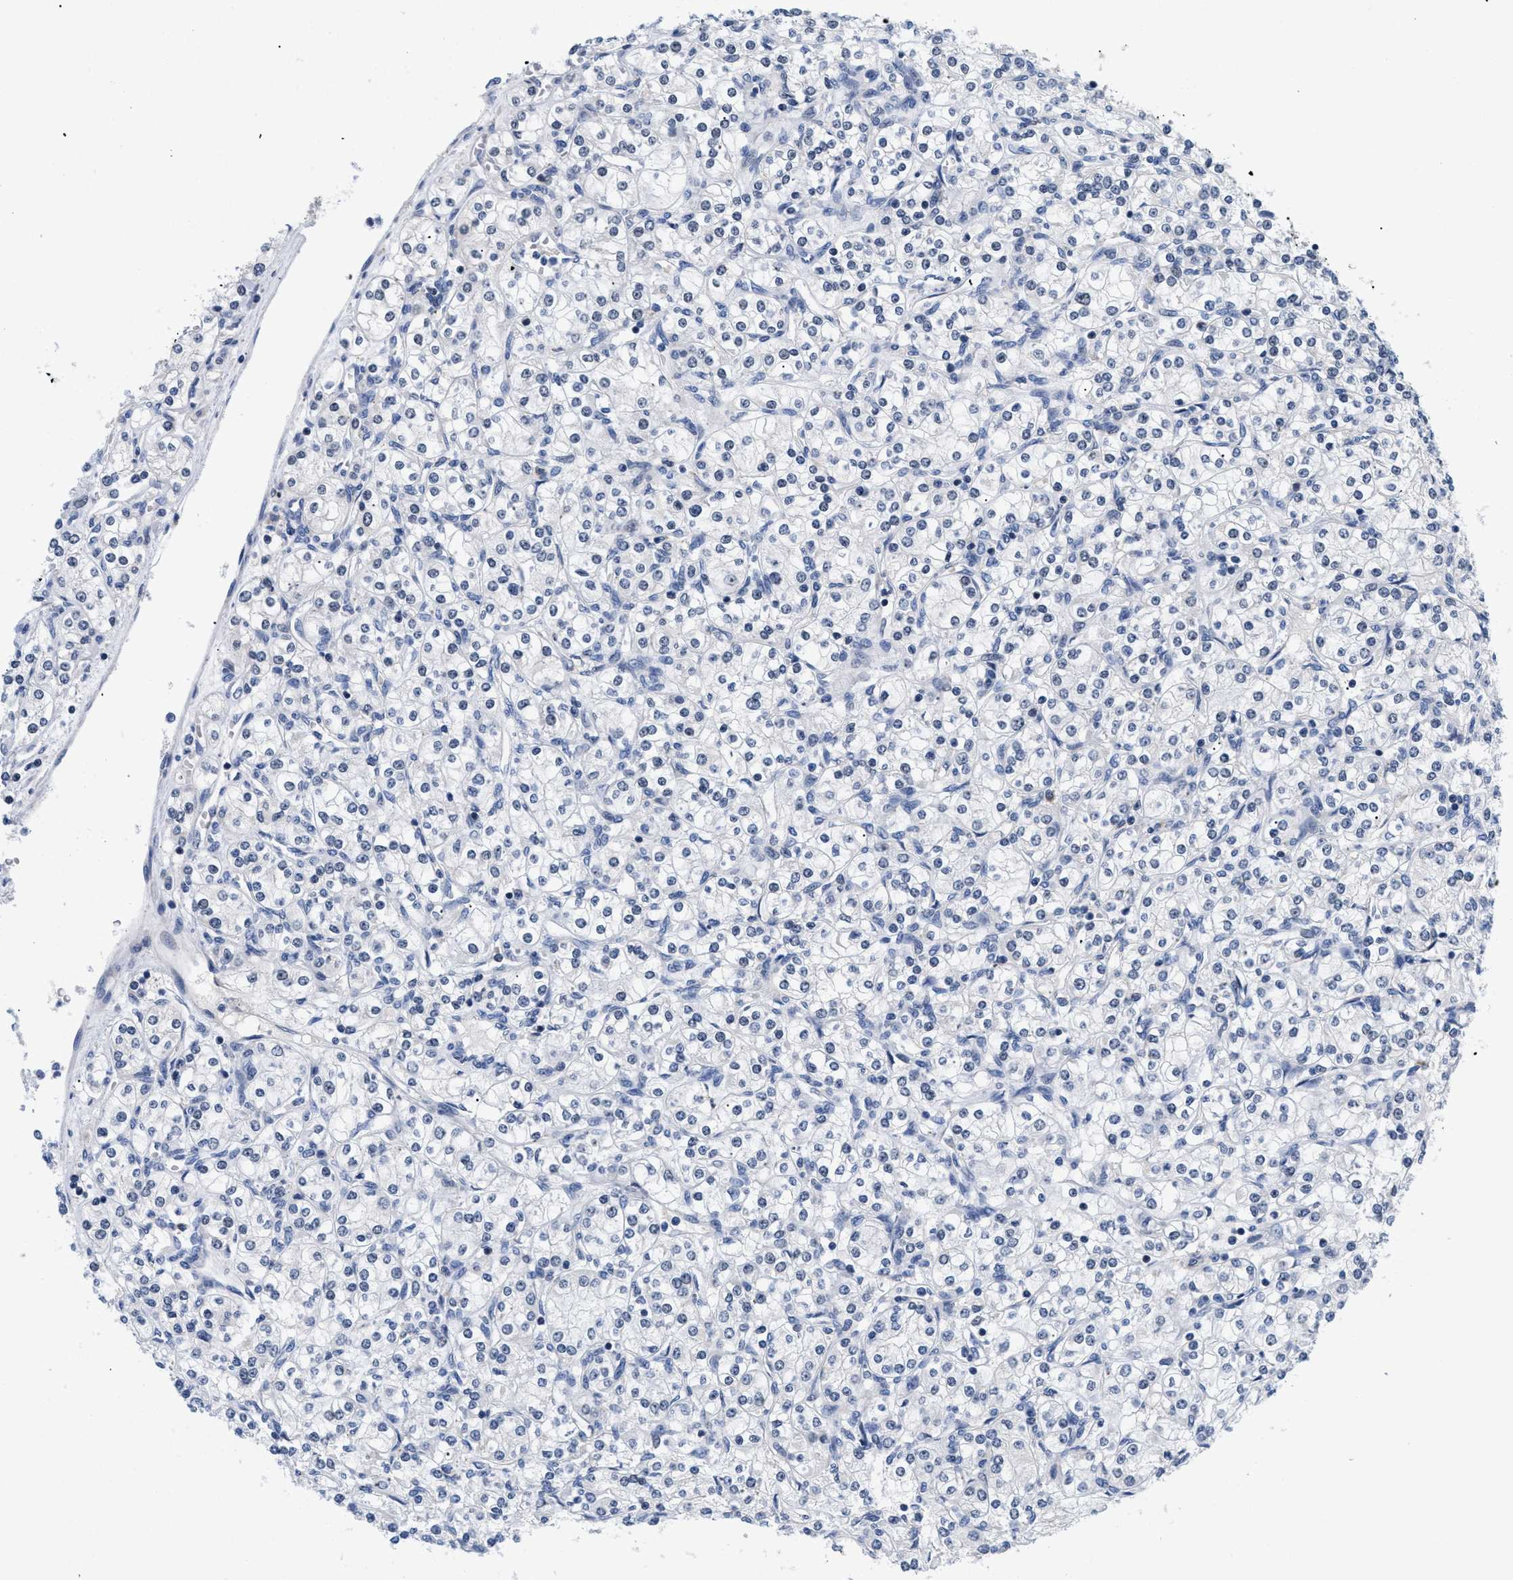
{"staining": {"intensity": "negative", "quantity": "none", "location": "none"}, "tissue": "renal cancer", "cell_type": "Tumor cells", "image_type": "cancer", "snomed": [{"axis": "morphology", "description": "Adenocarcinoma, NOS"}, {"axis": "topography", "description": "Kidney"}], "caption": "Immunohistochemistry (IHC) of human adenocarcinoma (renal) reveals no staining in tumor cells.", "gene": "PITHD1", "patient": {"sex": "male", "age": 77}}